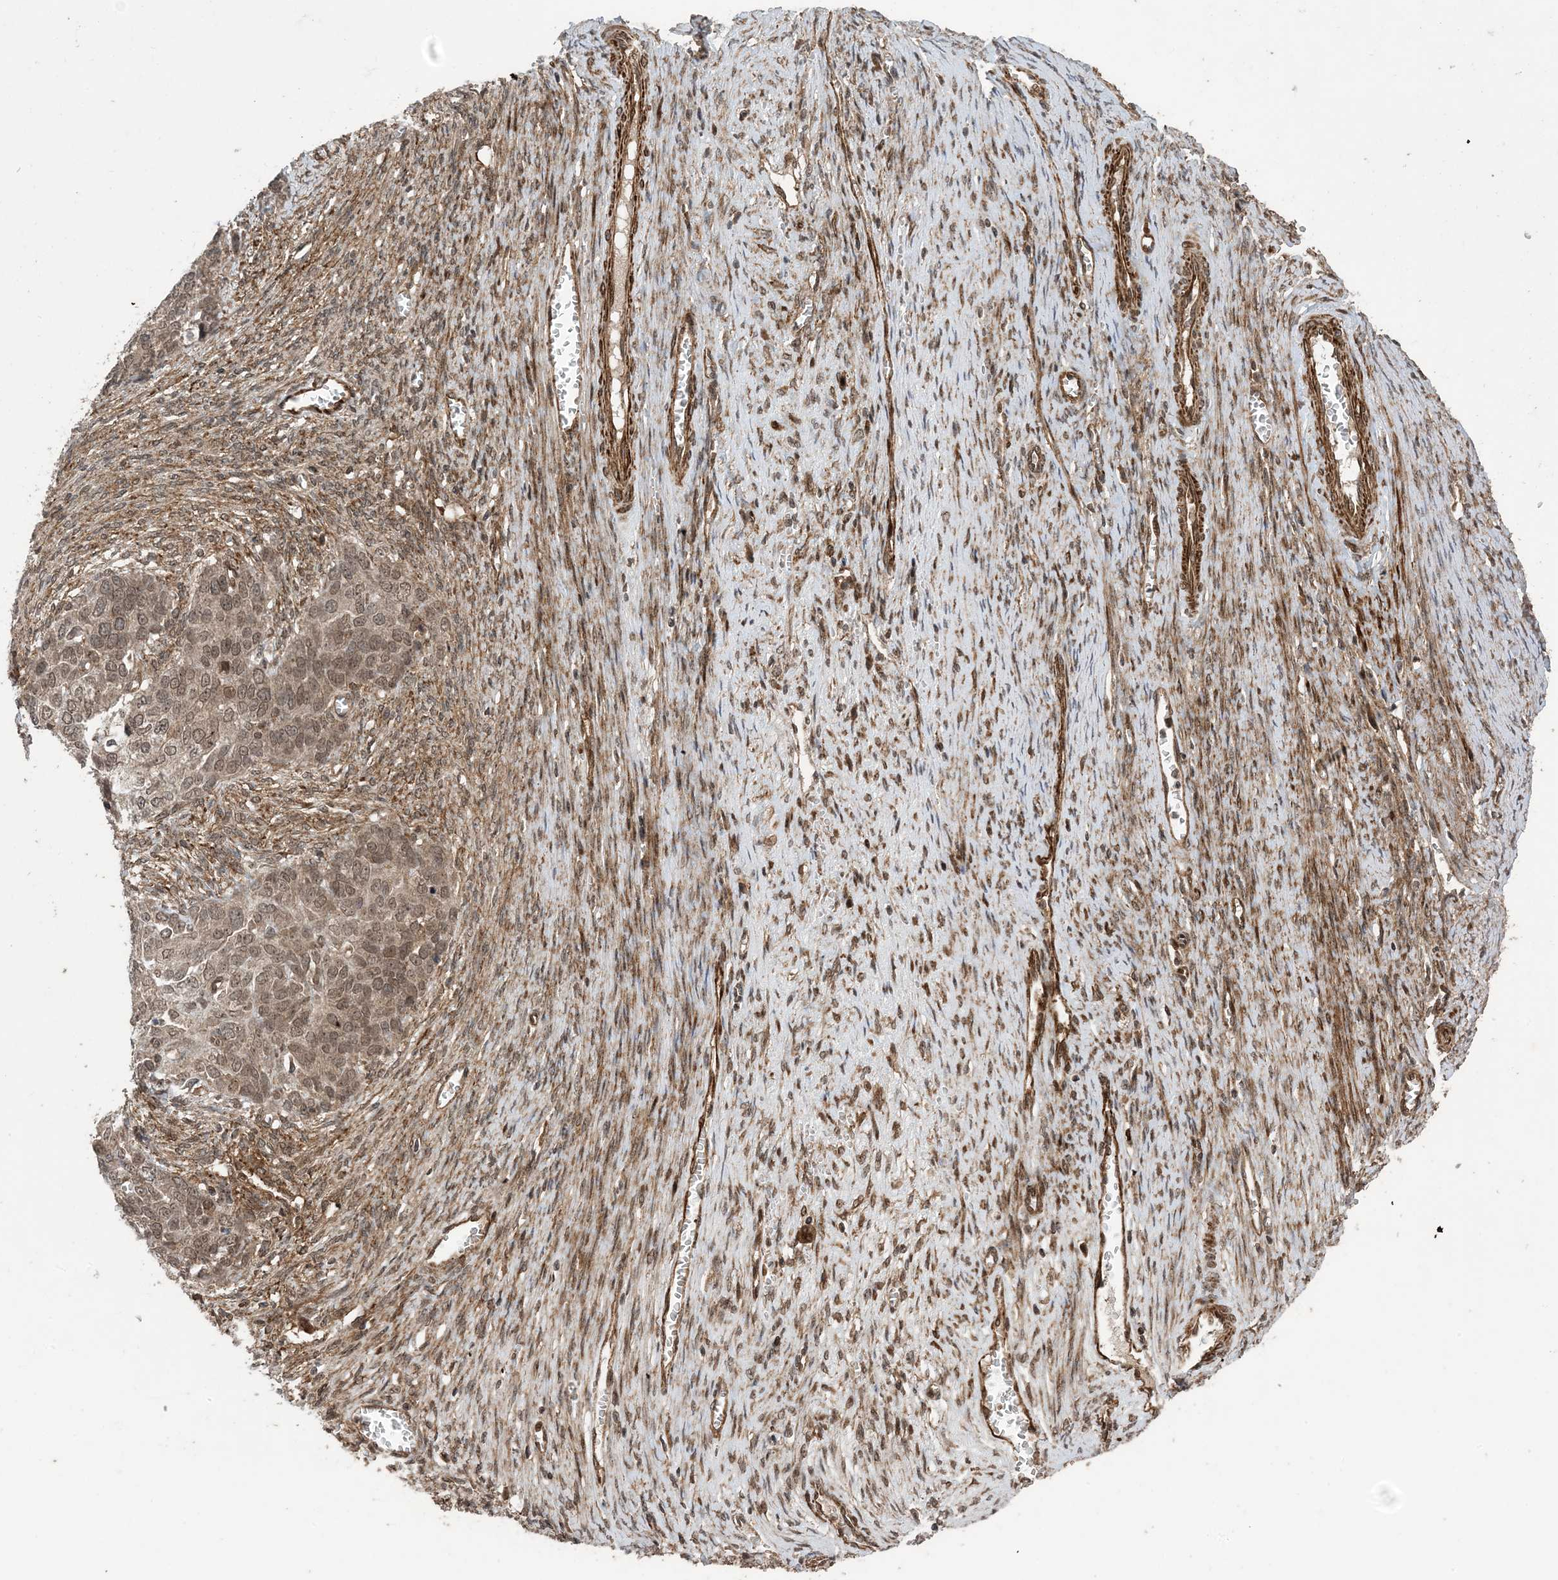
{"staining": {"intensity": "moderate", "quantity": ">75%", "location": "cytoplasmic/membranous,nuclear"}, "tissue": "ovarian cancer", "cell_type": "Tumor cells", "image_type": "cancer", "snomed": [{"axis": "morphology", "description": "Cystadenocarcinoma, serous, NOS"}, {"axis": "topography", "description": "Ovary"}], "caption": "A medium amount of moderate cytoplasmic/membranous and nuclear positivity is seen in approximately >75% of tumor cells in serous cystadenocarcinoma (ovarian) tissue.", "gene": "ZNF511", "patient": {"sex": "female", "age": 44}}